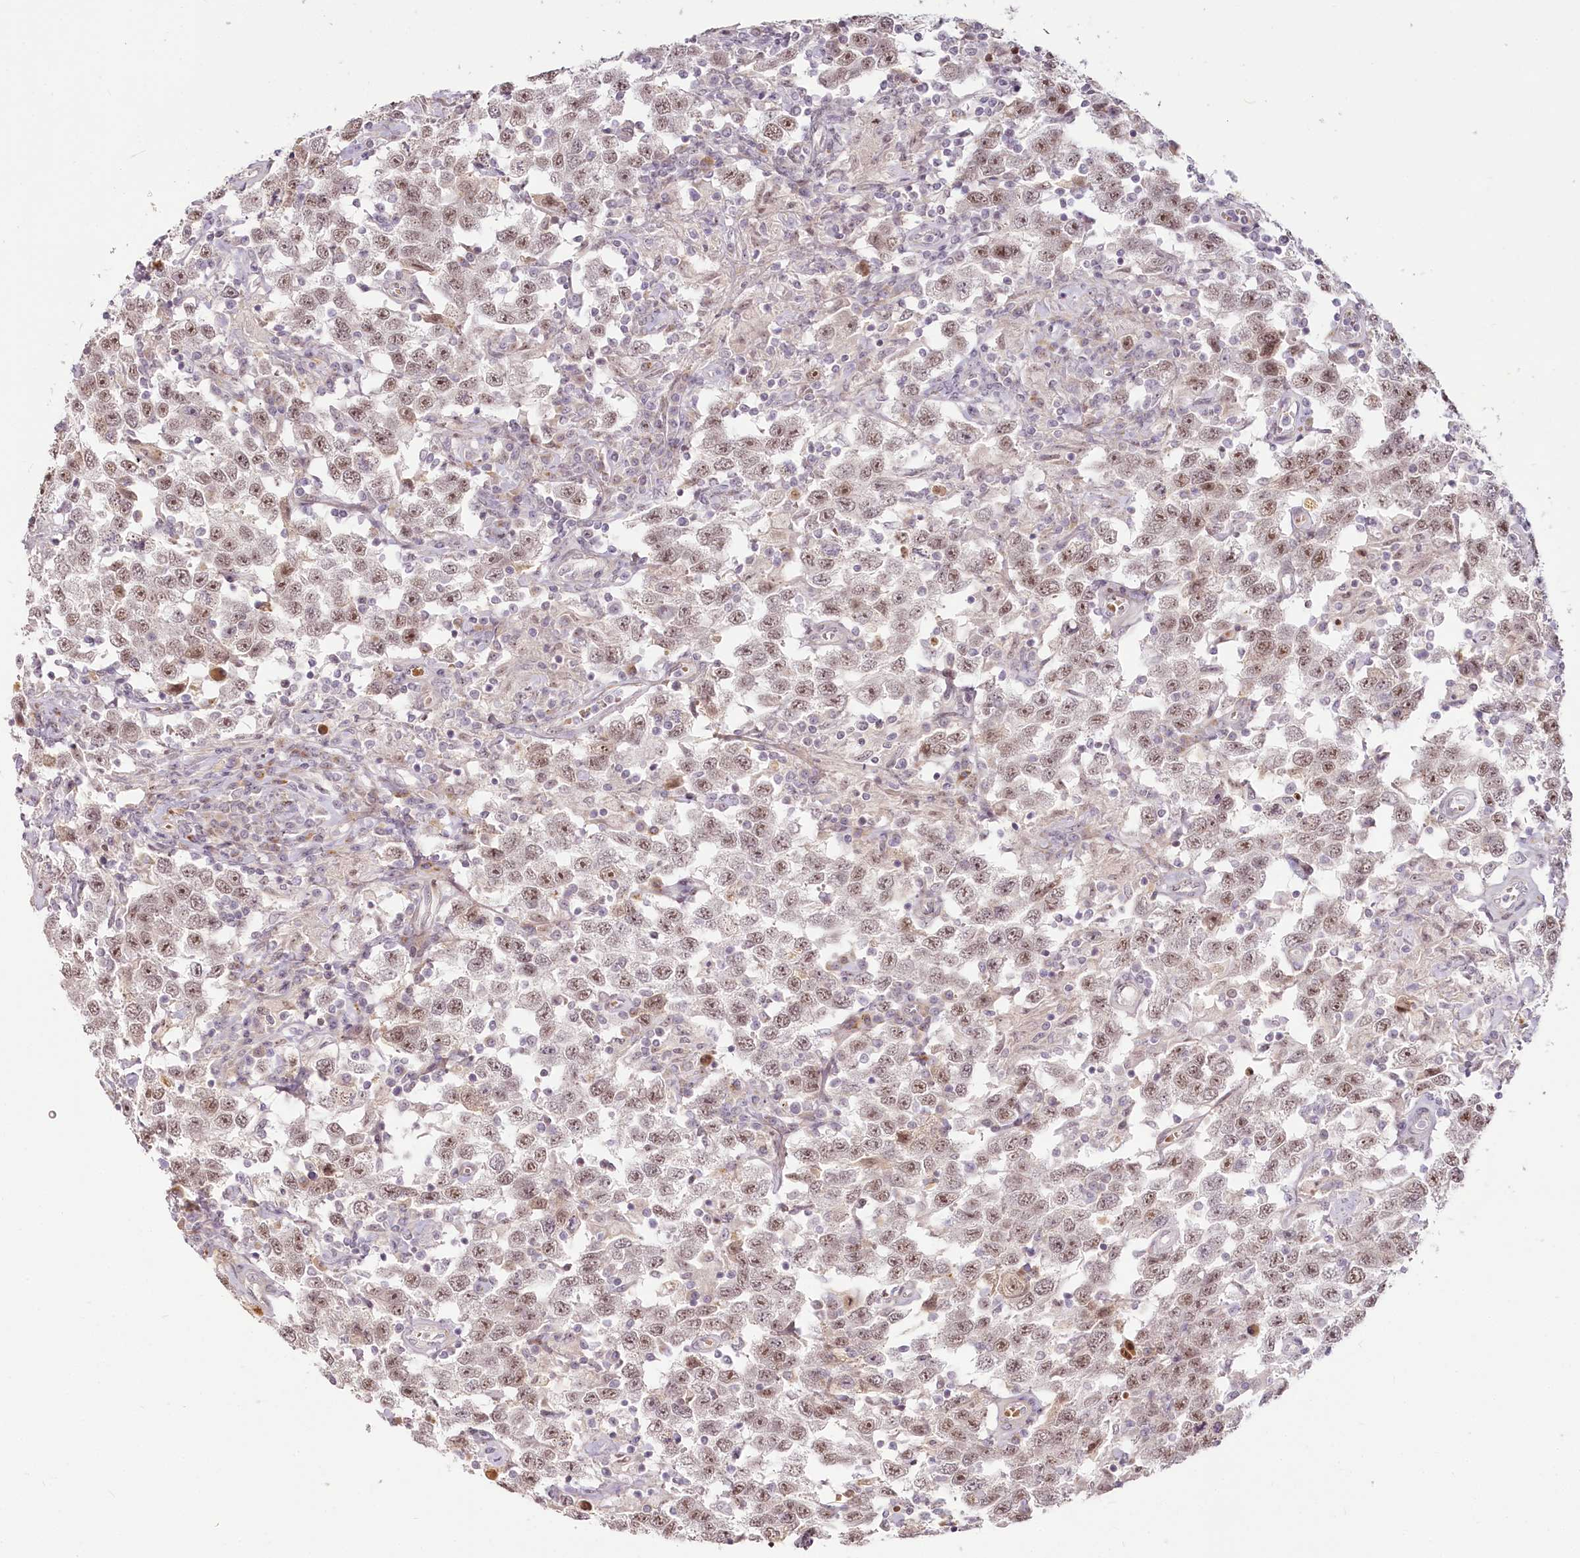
{"staining": {"intensity": "moderate", "quantity": ">75%", "location": "nuclear"}, "tissue": "testis cancer", "cell_type": "Tumor cells", "image_type": "cancer", "snomed": [{"axis": "morphology", "description": "Seminoma, NOS"}, {"axis": "topography", "description": "Testis"}], "caption": "Human testis cancer stained with a protein marker exhibits moderate staining in tumor cells.", "gene": "EXOSC7", "patient": {"sex": "male", "age": 41}}